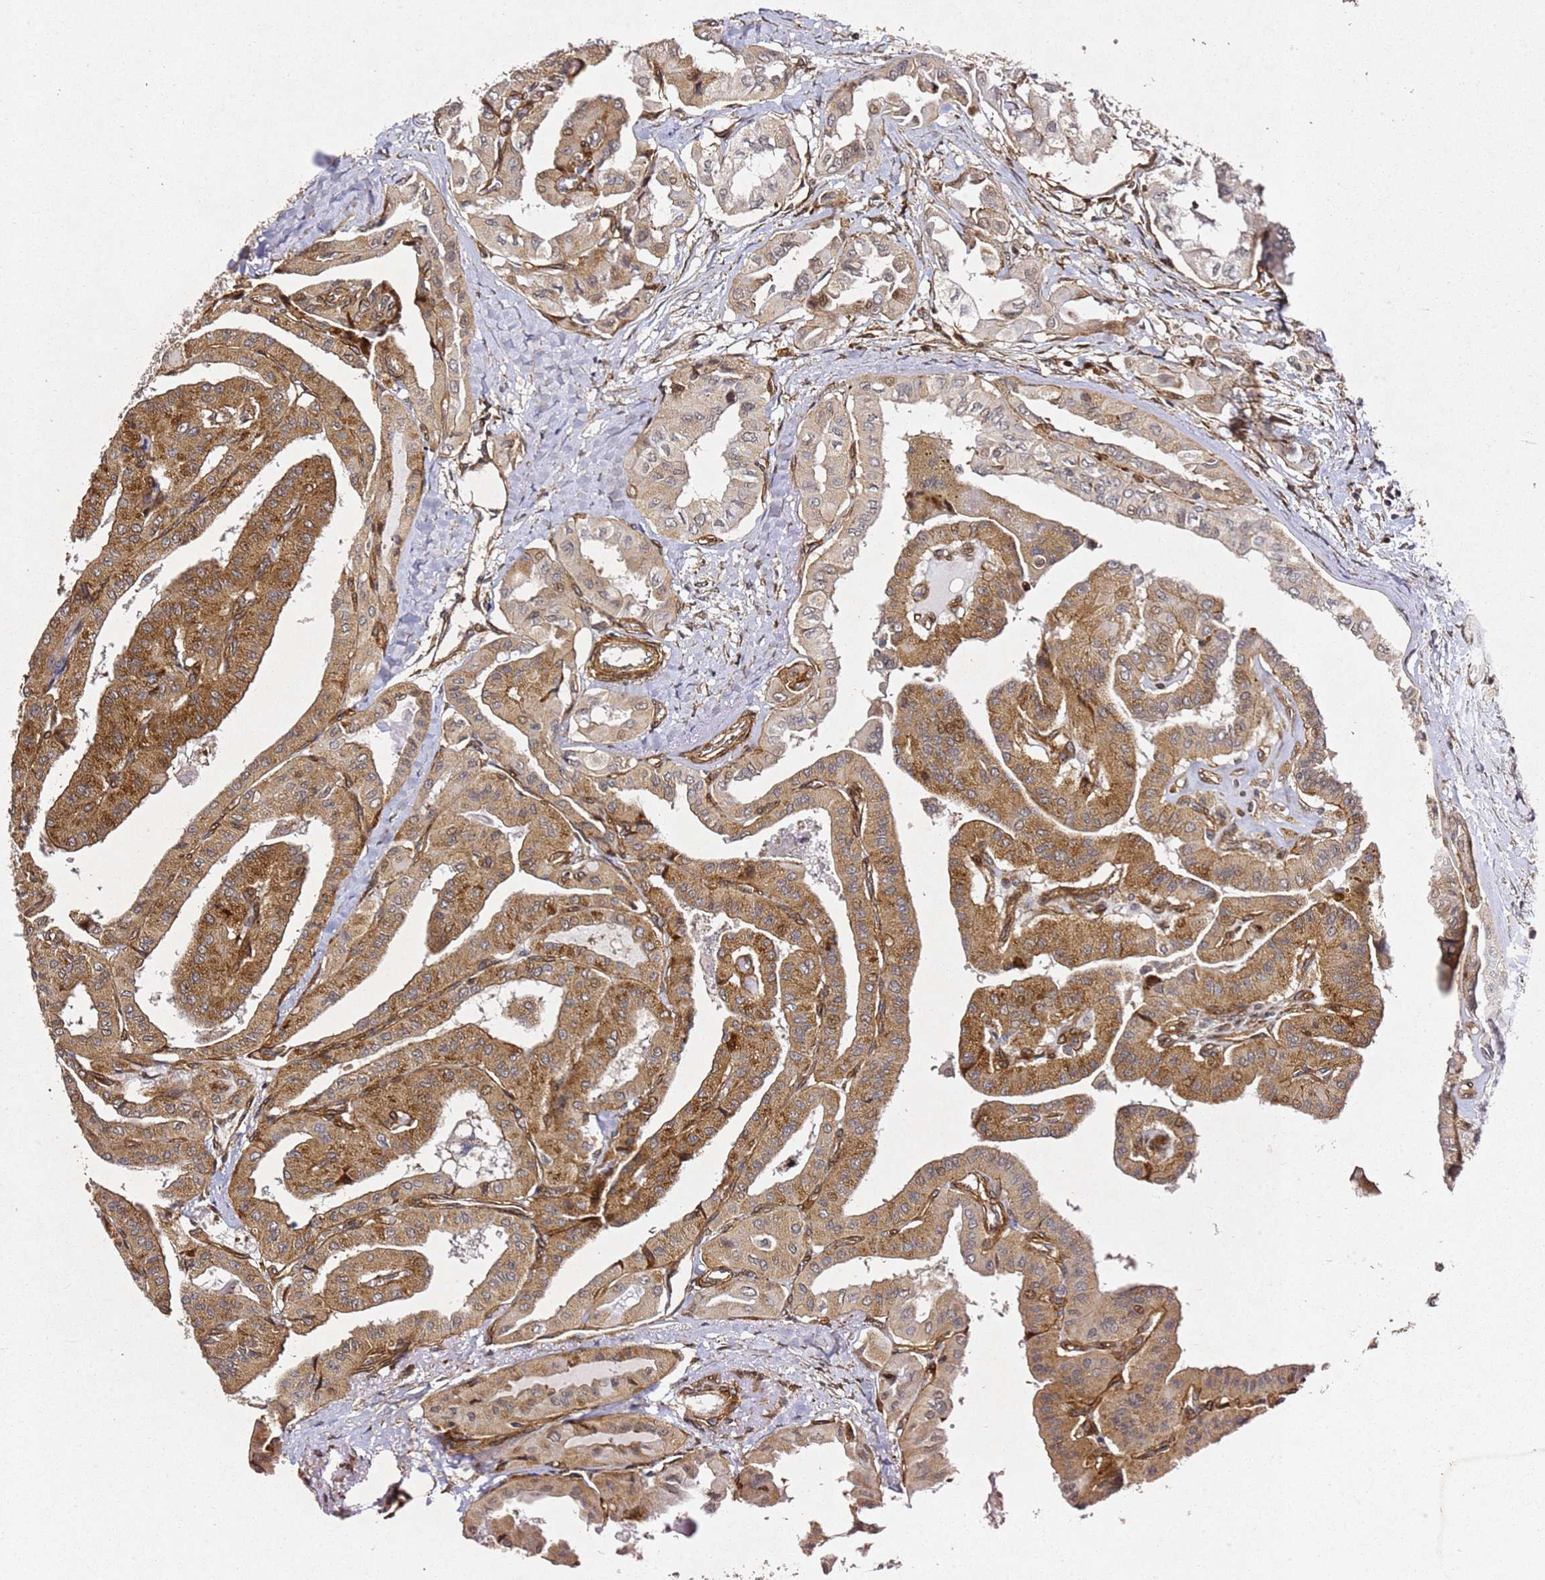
{"staining": {"intensity": "moderate", "quantity": ">75%", "location": "cytoplasmic/membranous"}, "tissue": "thyroid cancer", "cell_type": "Tumor cells", "image_type": "cancer", "snomed": [{"axis": "morphology", "description": "Papillary adenocarcinoma, NOS"}, {"axis": "topography", "description": "Thyroid gland"}], "caption": "IHC of human thyroid papillary adenocarcinoma shows medium levels of moderate cytoplasmic/membranous staining in about >75% of tumor cells.", "gene": "ZNF296", "patient": {"sex": "female", "age": 59}}